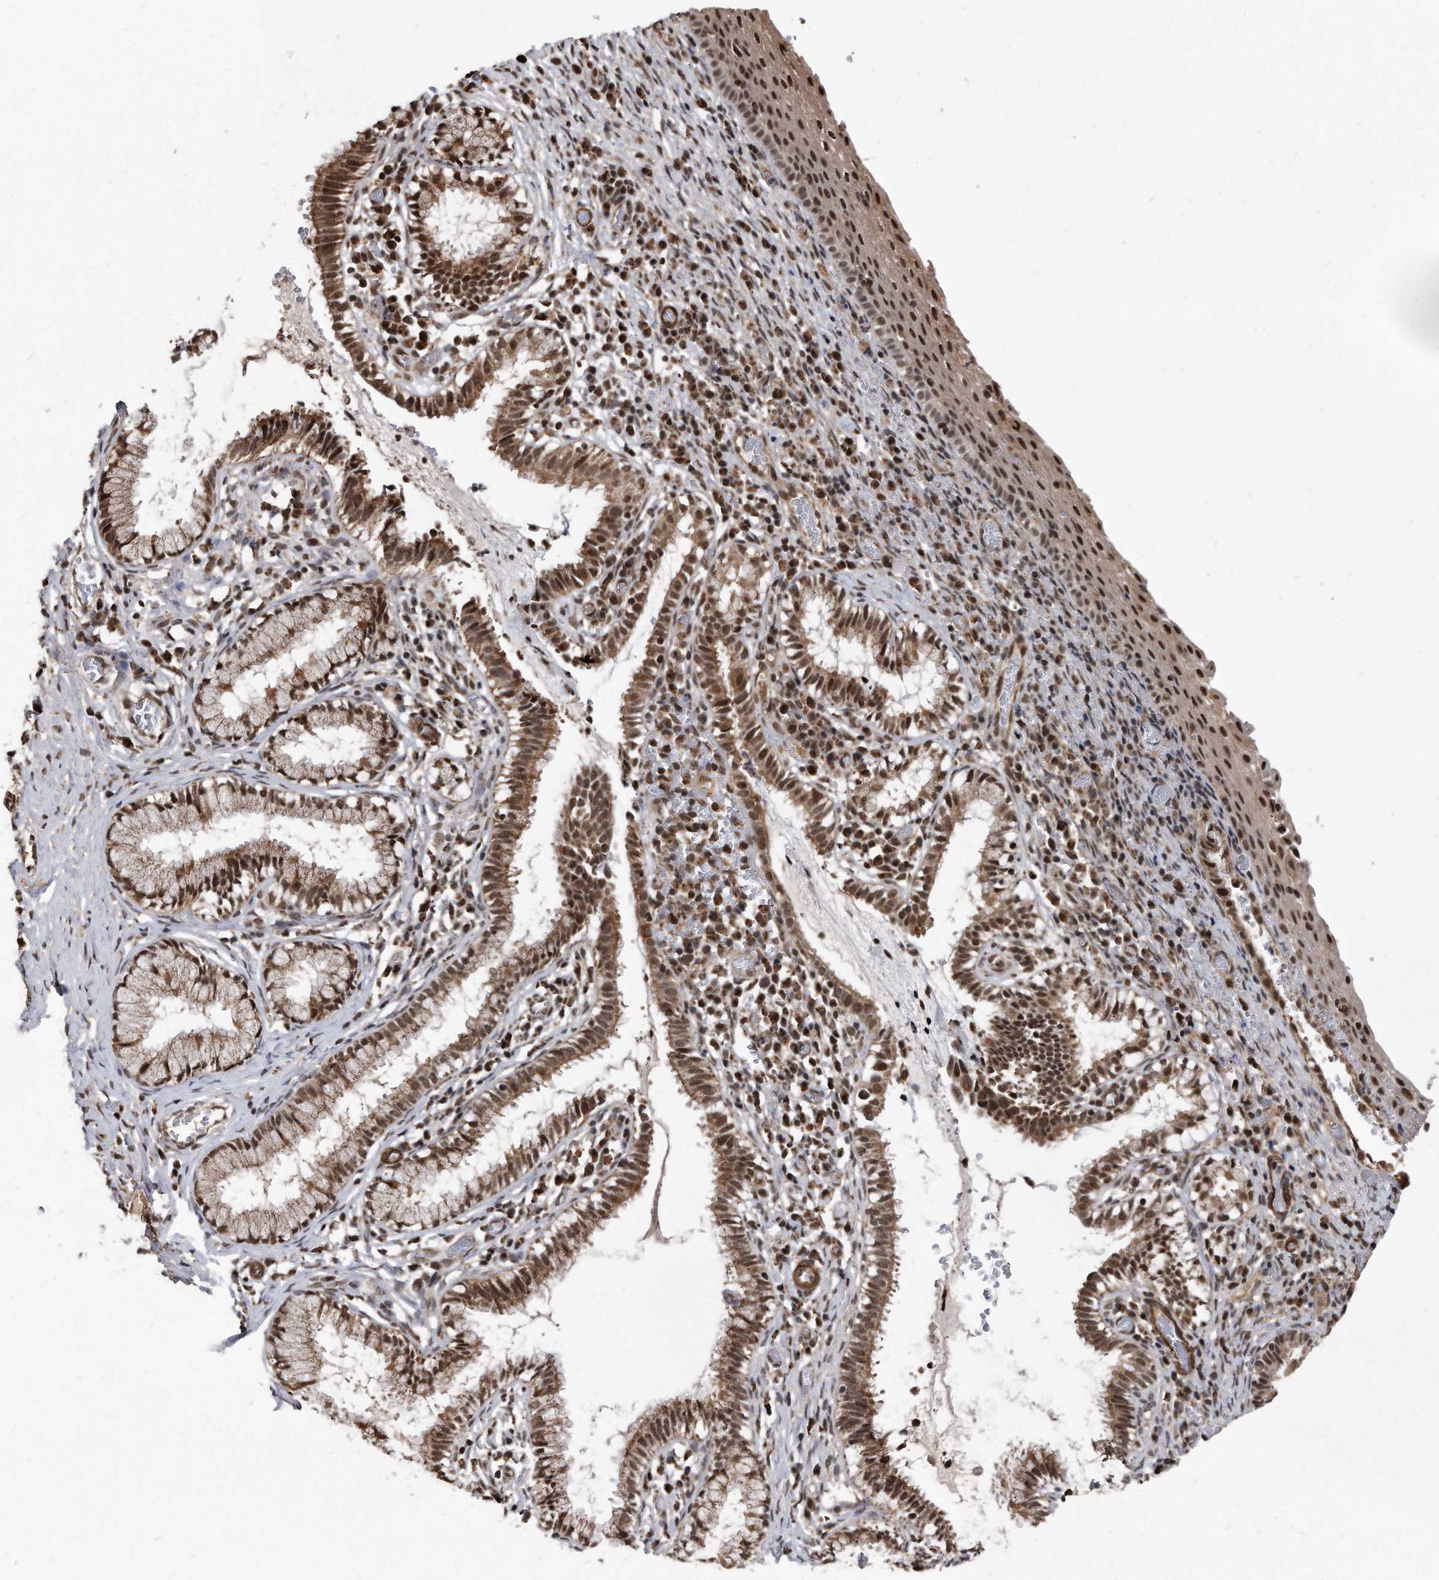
{"staining": {"intensity": "moderate", "quantity": ">75%", "location": "cytoplasmic/membranous,nuclear"}, "tissue": "cervix", "cell_type": "Glandular cells", "image_type": "normal", "snomed": [{"axis": "morphology", "description": "Normal tissue, NOS"}, {"axis": "topography", "description": "Cervix"}], "caption": "A medium amount of moderate cytoplasmic/membranous,nuclear expression is seen in approximately >75% of glandular cells in unremarkable cervix. (DAB (3,3'-diaminobenzidine) = brown stain, brightfield microscopy at high magnification).", "gene": "DUSP22", "patient": {"sex": "female", "age": 27}}